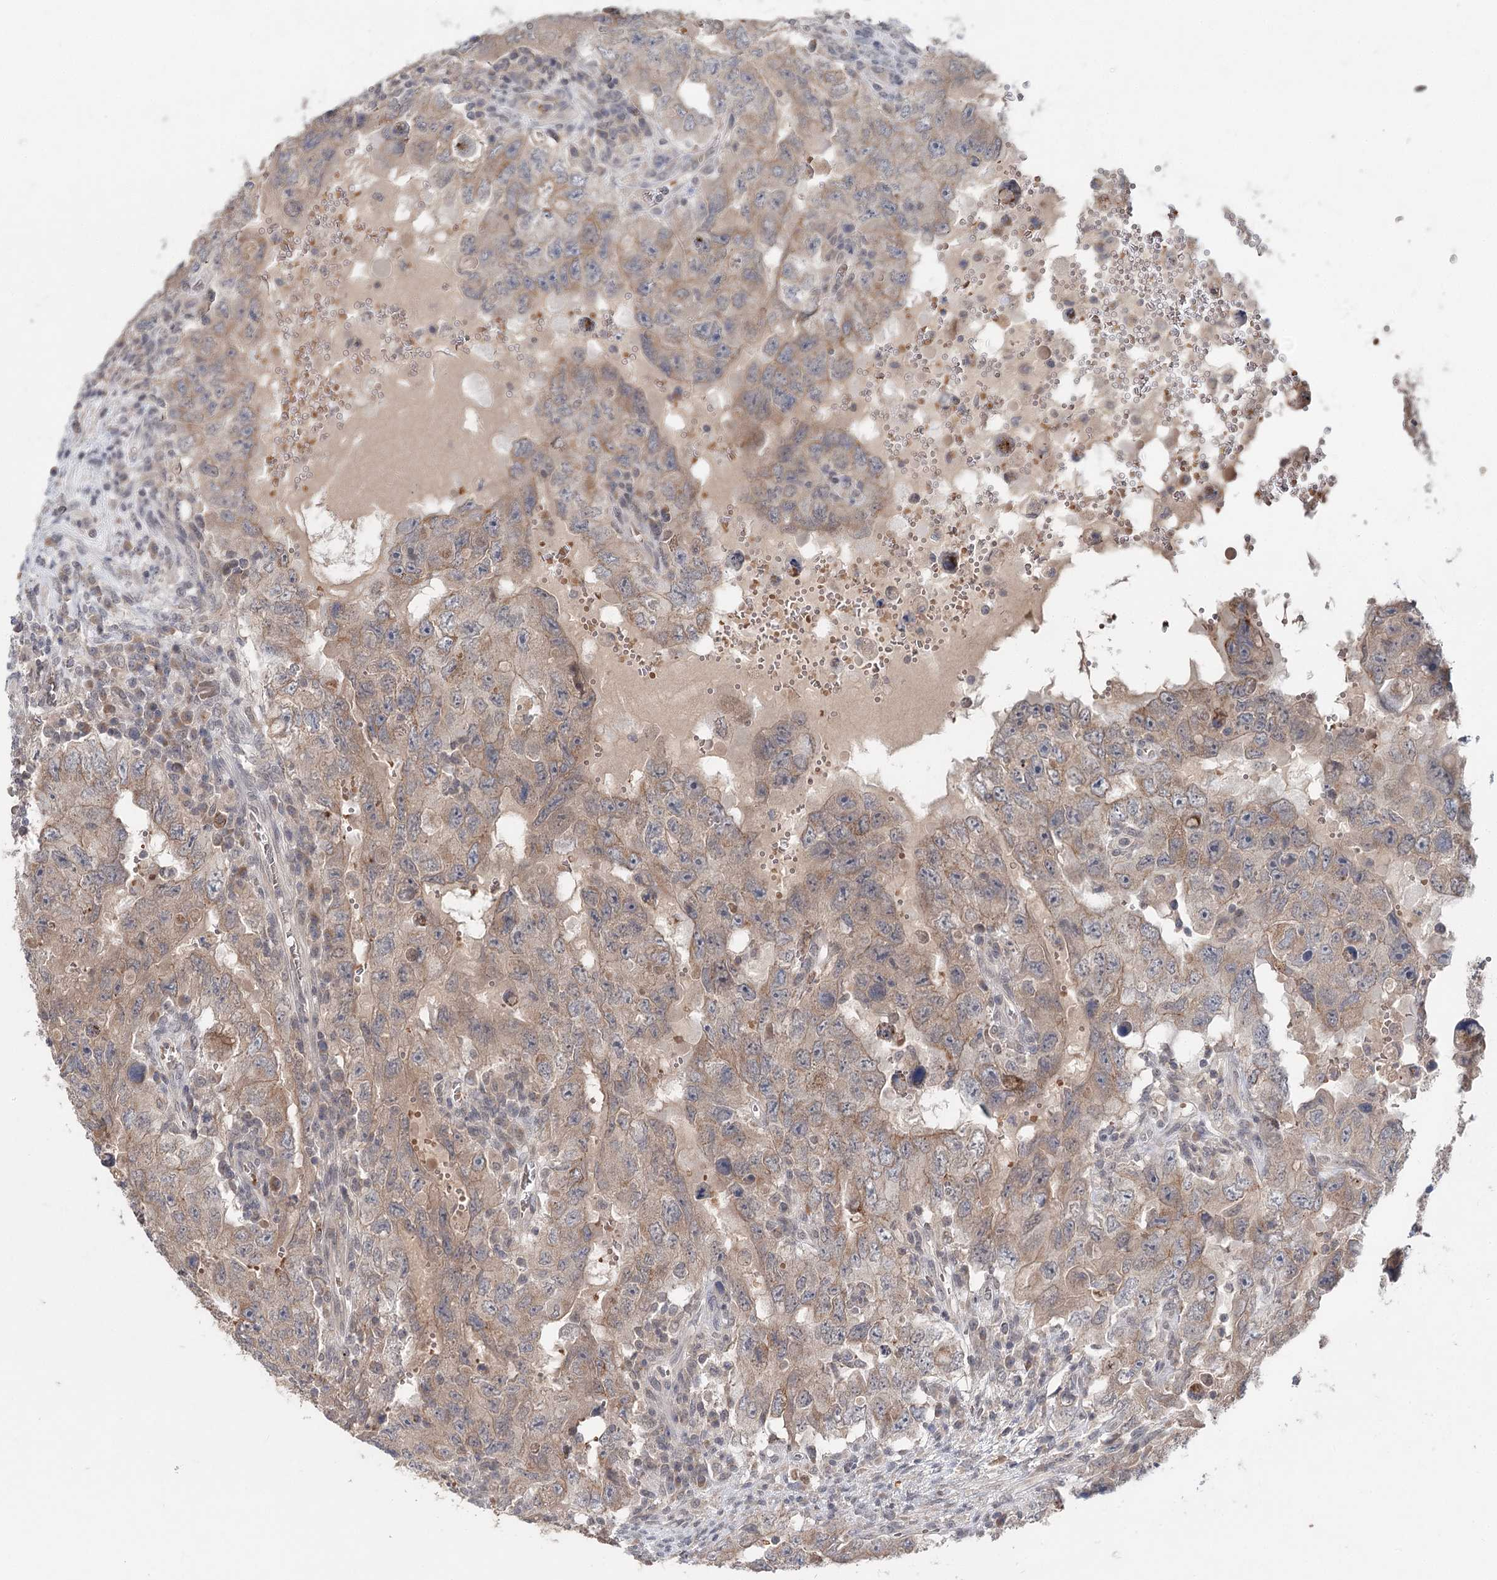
{"staining": {"intensity": "weak", "quantity": "25%-75%", "location": "cytoplasmic/membranous"}, "tissue": "testis cancer", "cell_type": "Tumor cells", "image_type": "cancer", "snomed": [{"axis": "morphology", "description": "Carcinoma, Embryonal, NOS"}, {"axis": "topography", "description": "Testis"}], "caption": "Immunohistochemistry (IHC) photomicrograph of neoplastic tissue: human embryonal carcinoma (testis) stained using immunohistochemistry displays low levels of weak protein expression localized specifically in the cytoplasmic/membranous of tumor cells, appearing as a cytoplasmic/membranous brown color.", "gene": "FBXO7", "patient": {"sex": "male", "age": 26}}